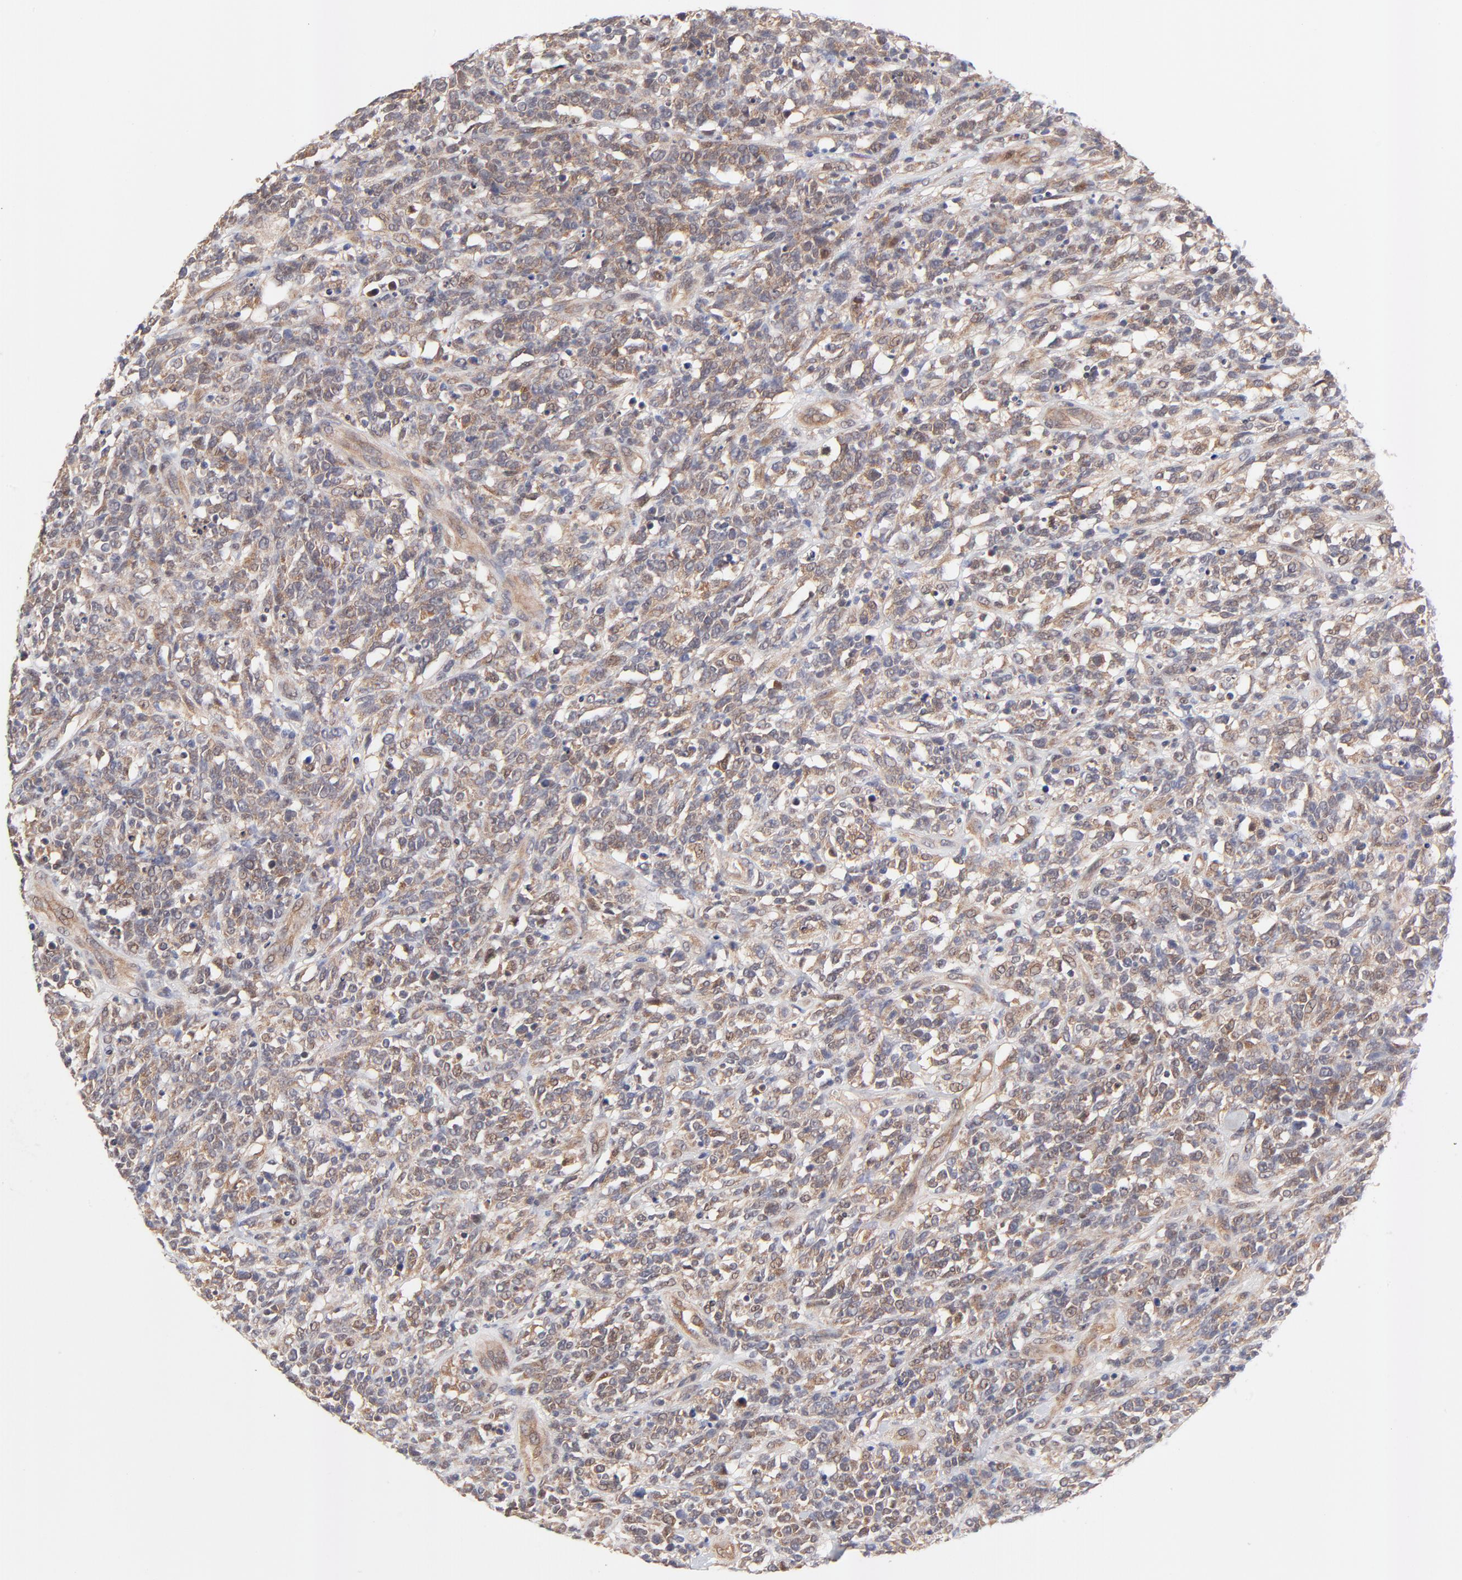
{"staining": {"intensity": "moderate", "quantity": "25%-75%", "location": "cytoplasmic/membranous,nuclear"}, "tissue": "lymphoma", "cell_type": "Tumor cells", "image_type": "cancer", "snomed": [{"axis": "morphology", "description": "Malignant lymphoma, non-Hodgkin's type, High grade"}, {"axis": "topography", "description": "Lymph node"}], "caption": "This micrograph demonstrates immunohistochemistry staining of high-grade malignant lymphoma, non-Hodgkin's type, with medium moderate cytoplasmic/membranous and nuclear staining in about 25%-75% of tumor cells.", "gene": "TXNL1", "patient": {"sex": "female", "age": 73}}